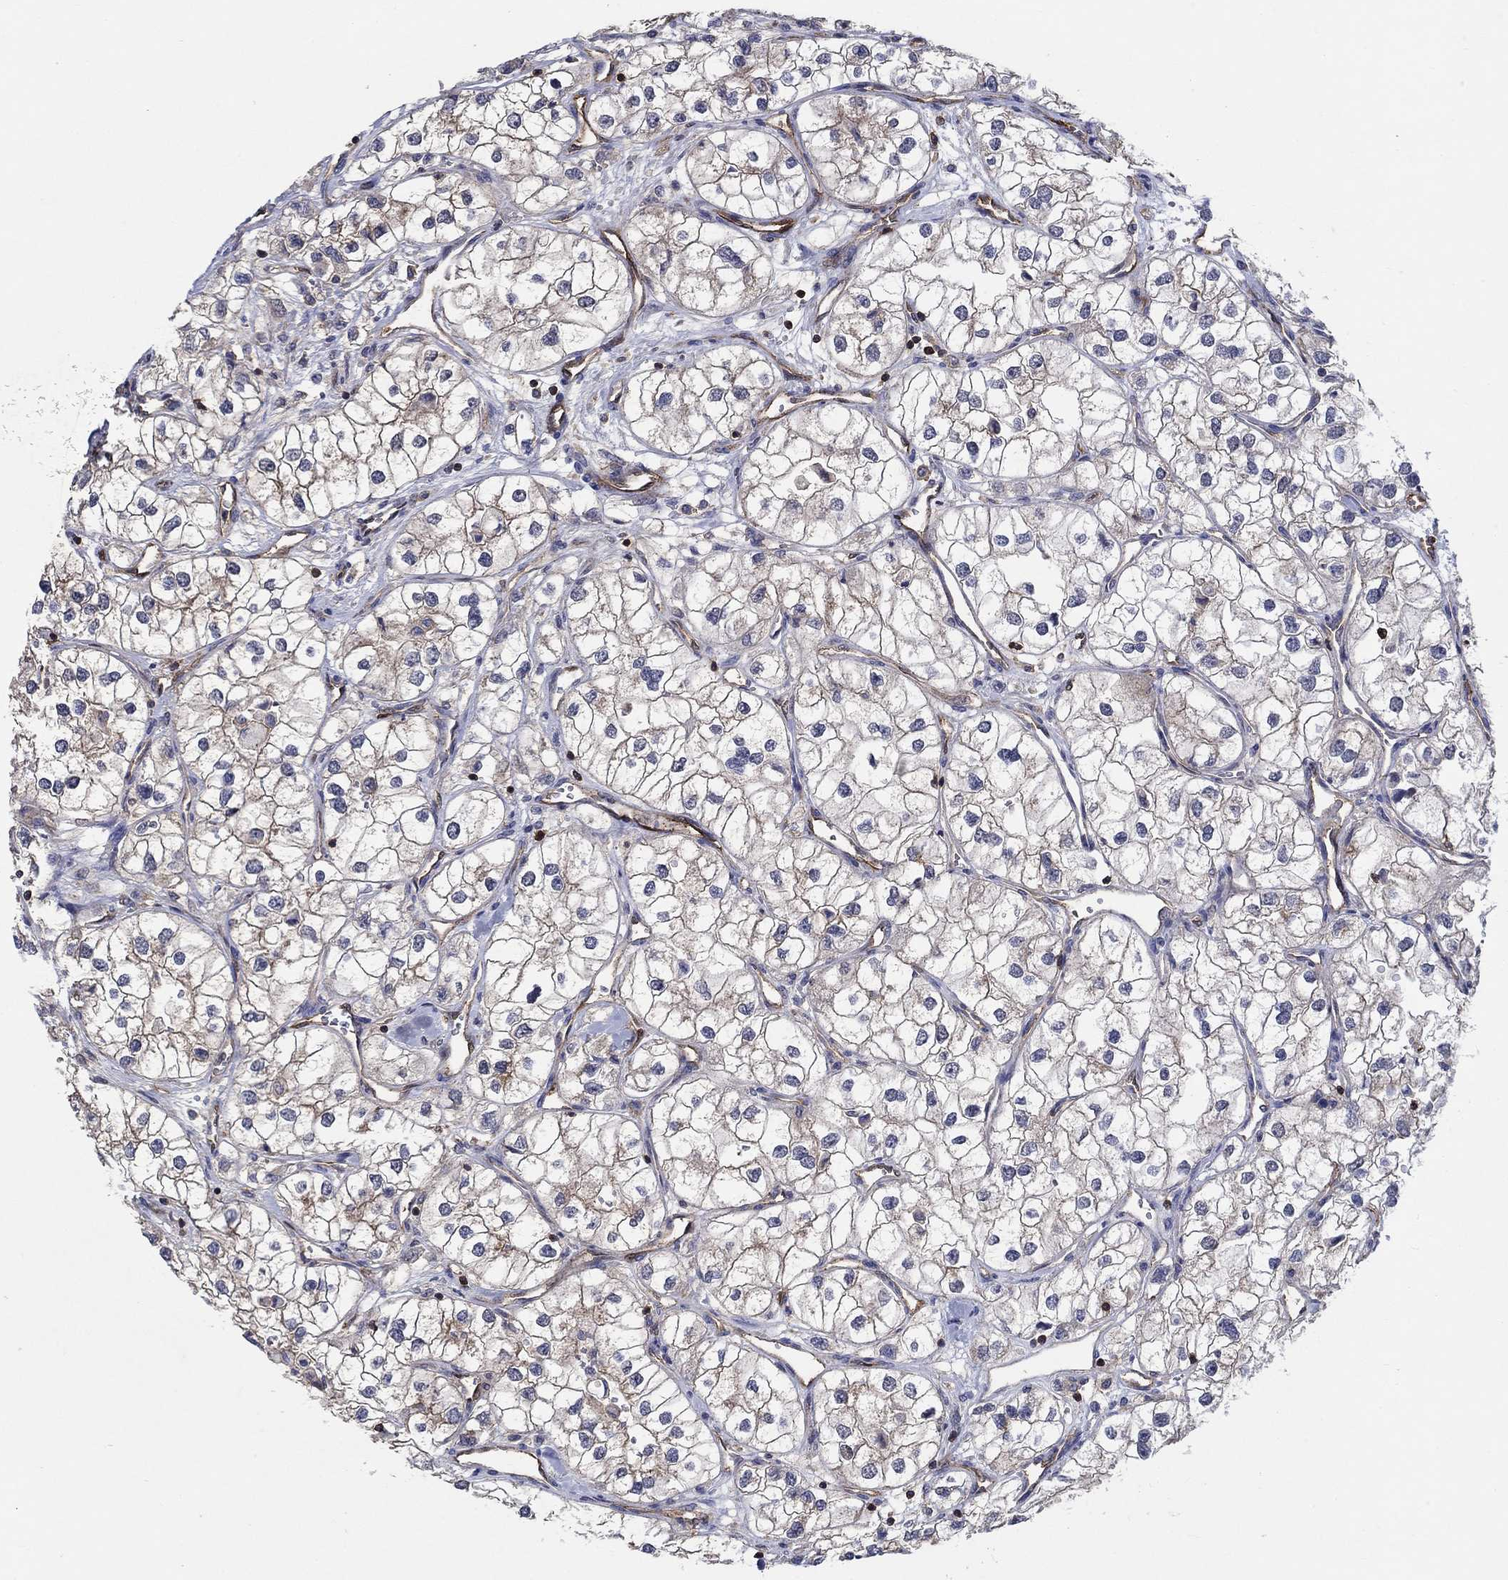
{"staining": {"intensity": "weak", "quantity": "<25%", "location": "cytoplasmic/membranous"}, "tissue": "renal cancer", "cell_type": "Tumor cells", "image_type": "cancer", "snomed": [{"axis": "morphology", "description": "Adenocarcinoma, NOS"}, {"axis": "topography", "description": "Kidney"}], "caption": "DAB (3,3'-diaminobenzidine) immunohistochemical staining of human renal adenocarcinoma shows no significant positivity in tumor cells.", "gene": "AGFG2", "patient": {"sex": "male", "age": 59}}